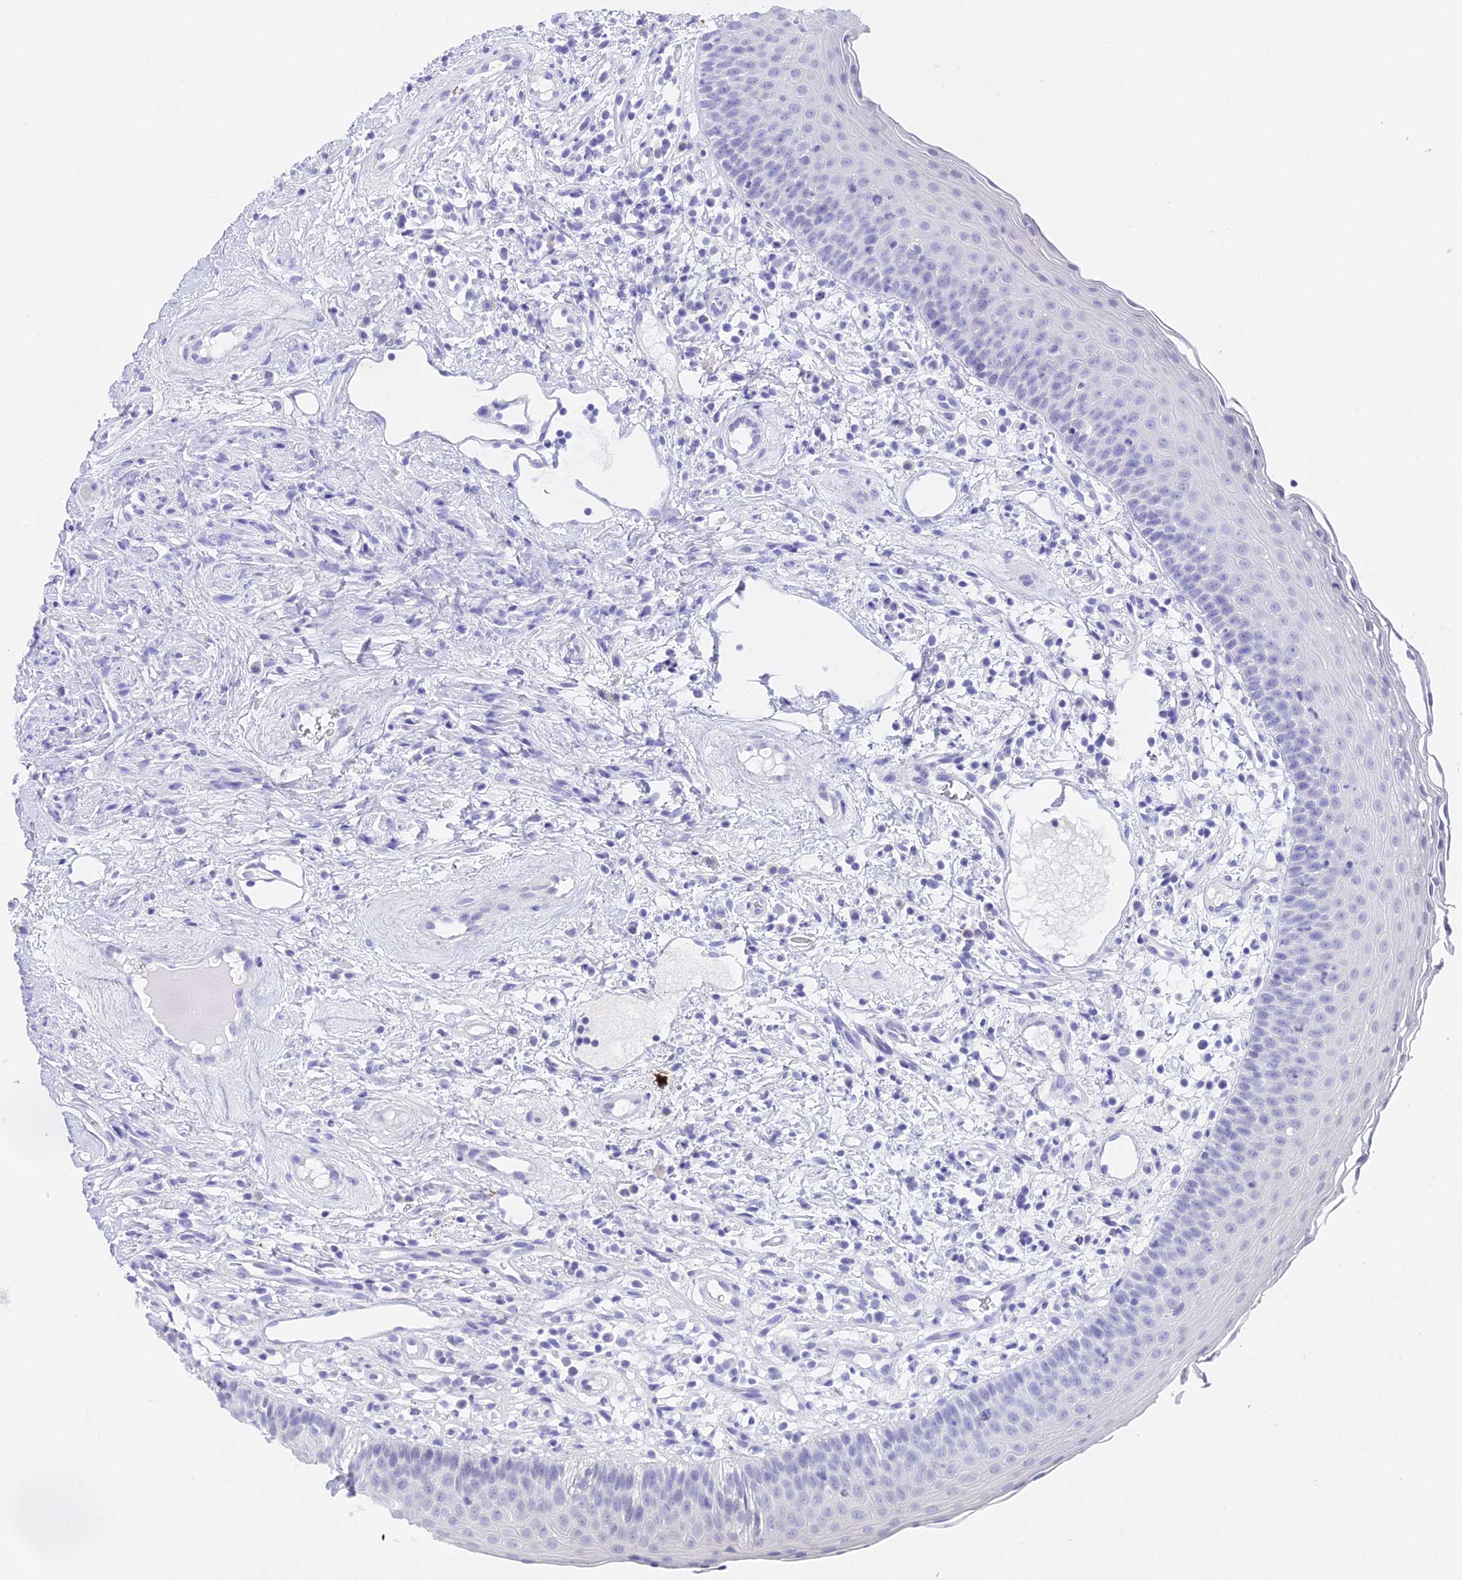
{"staining": {"intensity": "negative", "quantity": "none", "location": "none"}, "tissue": "oral mucosa", "cell_type": "Squamous epithelial cells", "image_type": "normal", "snomed": [{"axis": "morphology", "description": "Normal tissue, NOS"}, {"axis": "topography", "description": "Oral tissue"}], "caption": "Immunohistochemical staining of normal human oral mucosa reveals no significant expression in squamous epithelial cells. (DAB (3,3'-diaminobenzidine) immunohistochemistry visualized using brightfield microscopy, high magnification).", "gene": "CGB1", "patient": {"sex": "male", "age": 46}}